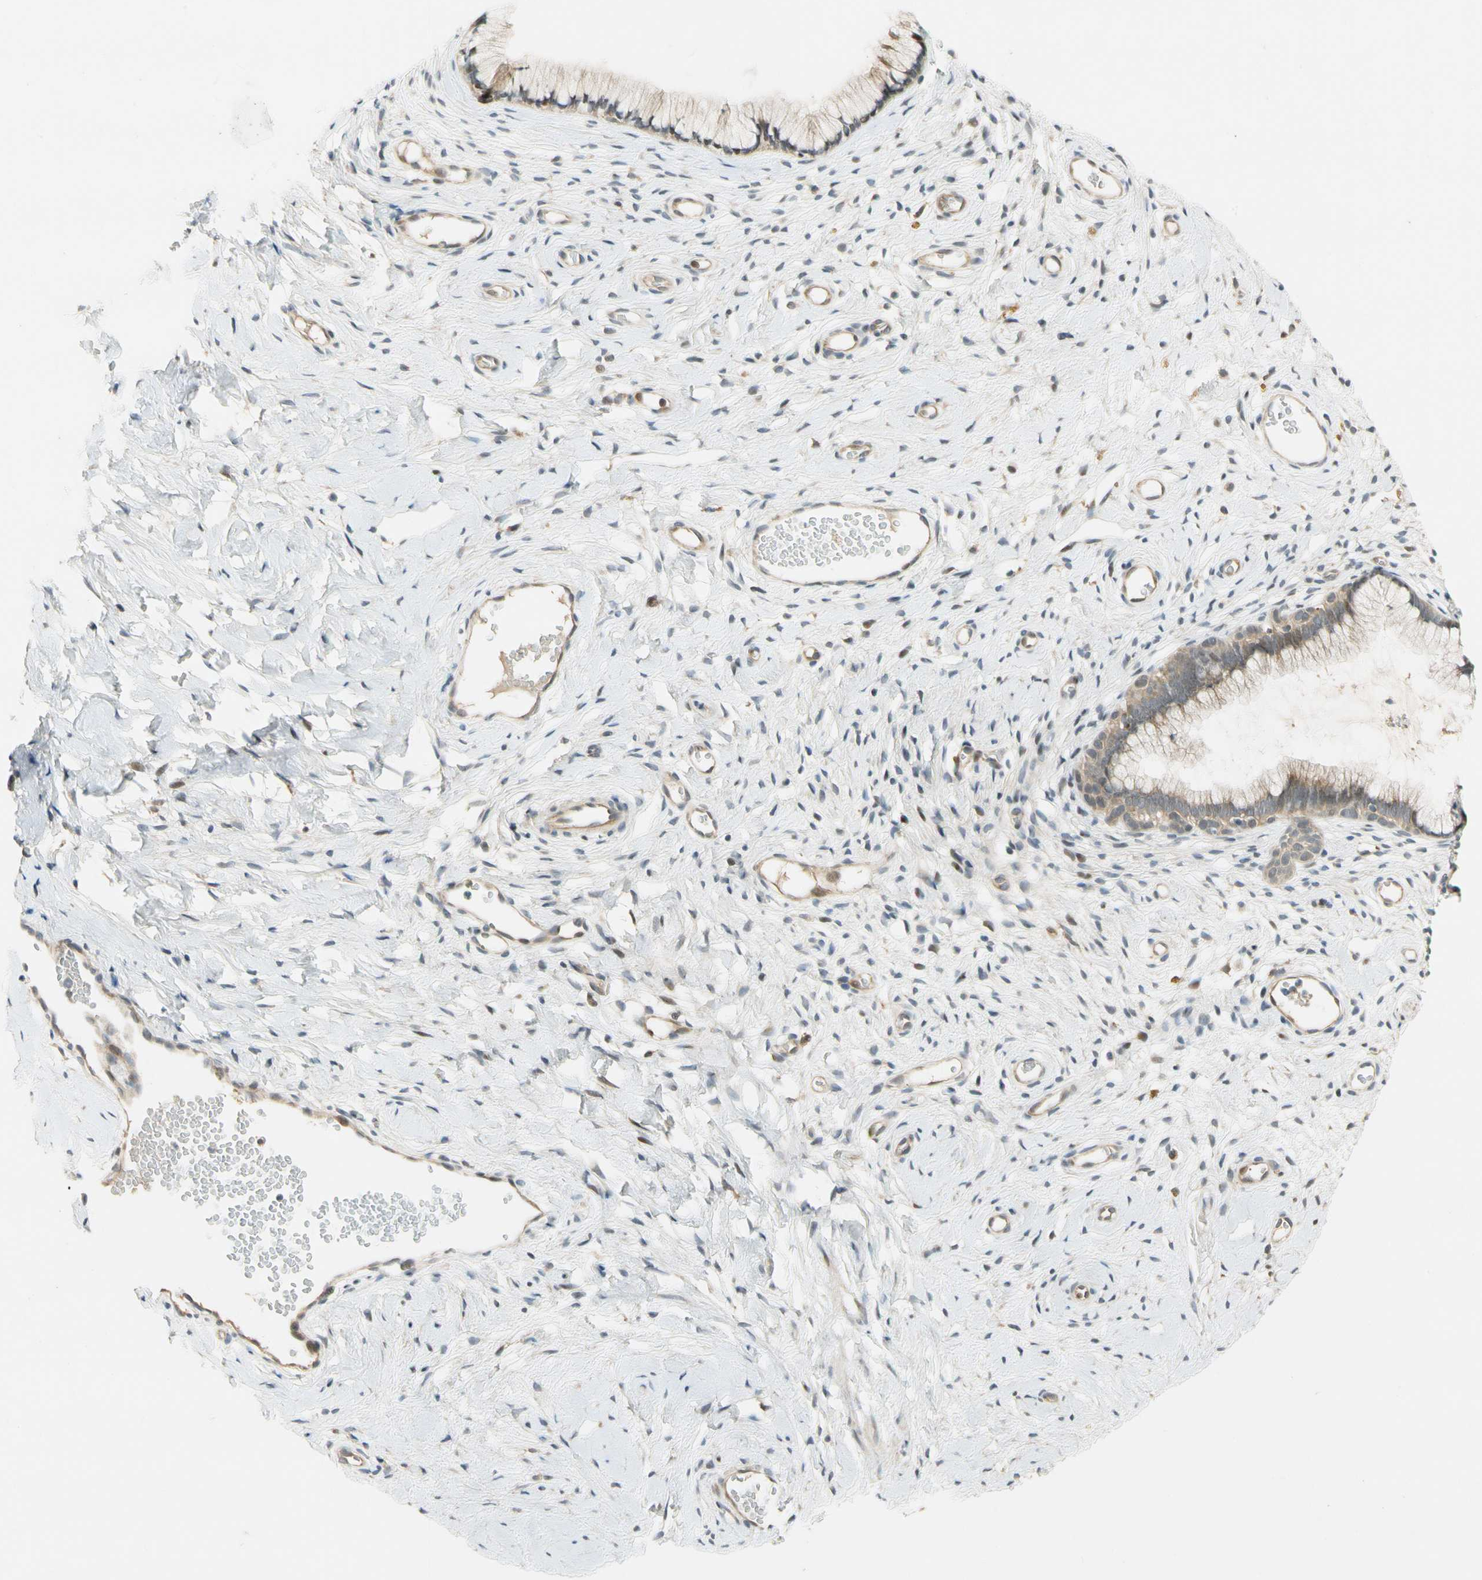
{"staining": {"intensity": "weak", "quantity": ">75%", "location": "cytoplasmic/membranous,nuclear"}, "tissue": "cervix", "cell_type": "Glandular cells", "image_type": "normal", "snomed": [{"axis": "morphology", "description": "Normal tissue, NOS"}, {"axis": "topography", "description": "Cervix"}], "caption": "IHC photomicrograph of benign cervix: human cervix stained using IHC demonstrates low levels of weak protein expression localized specifically in the cytoplasmic/membranous,nuclear of glandular cells, appearing as a cytoplasmic/membranous,nuclear brown color.", "gene": "GATD1", "patient": {"sex": "female", "age": 65}}